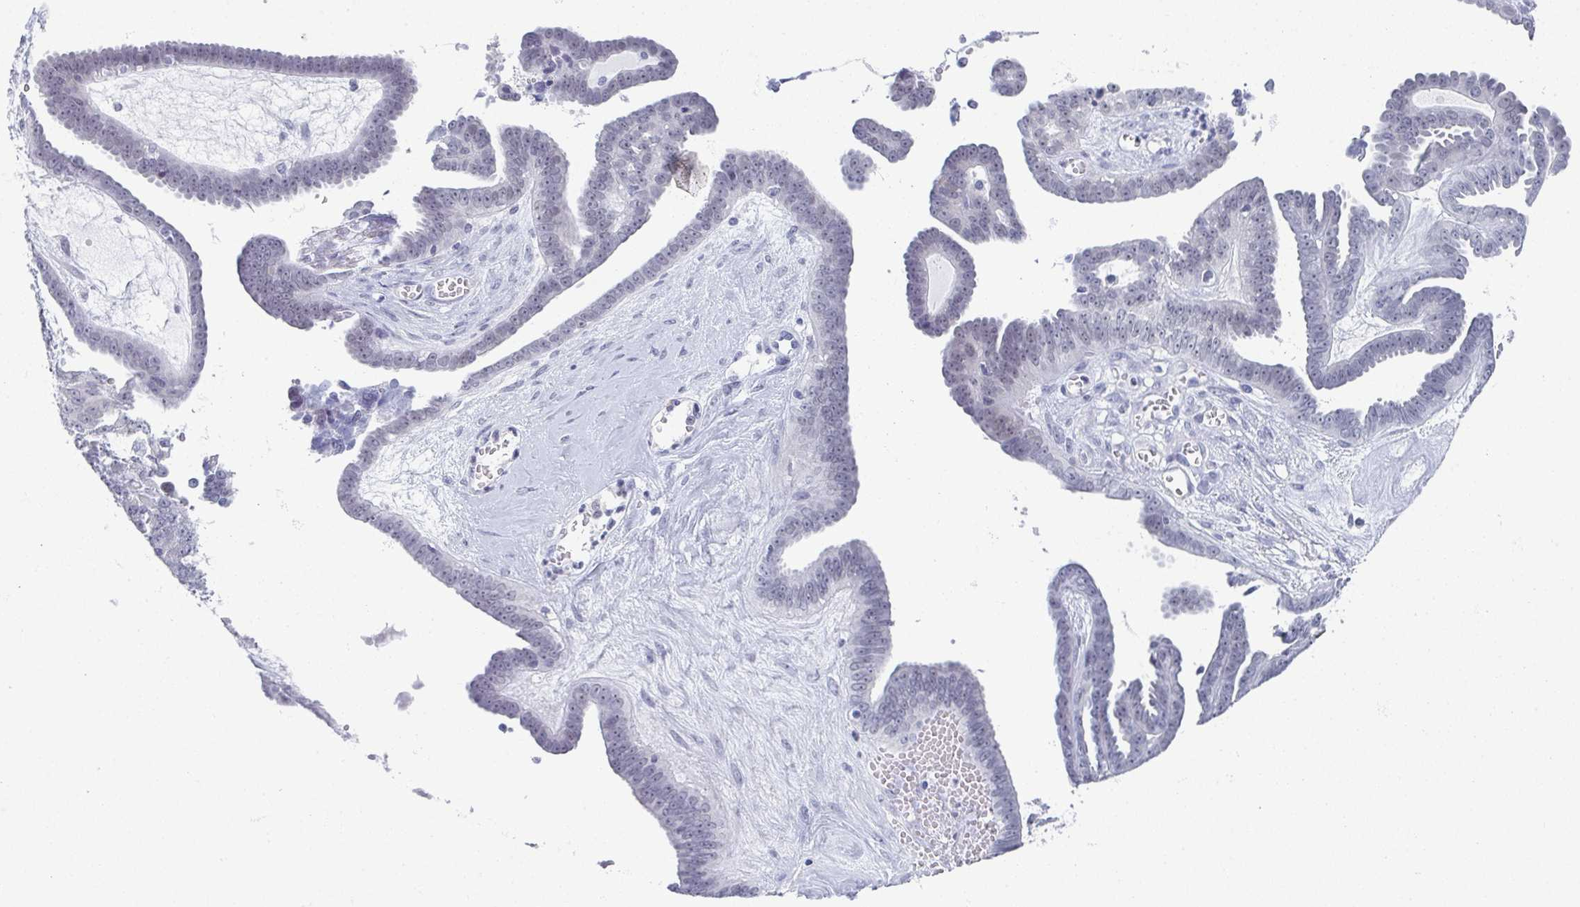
{"staining": {"intensity": "negative", "quantity": "none", "location": "none"}, "tissue": "ovarian cancer", "cell_type": "Tumor cells", "image_type": "cancer", "snomed": [{"axis": "morphology", "description": "Cystadenocarcinoma, serous, NOS"}, {"axis": "topography", "description": "Ovary"}], "caption": "Immunohistochemistry (IHC) image of neoplastic tissue: ovarian cancer (serous cystadenocarcinoma) stained with DAB exhibits no significant protein expression in tumor cells.", "gene": "PYCR3", "patient": {"sex": "female", "age": 71}}